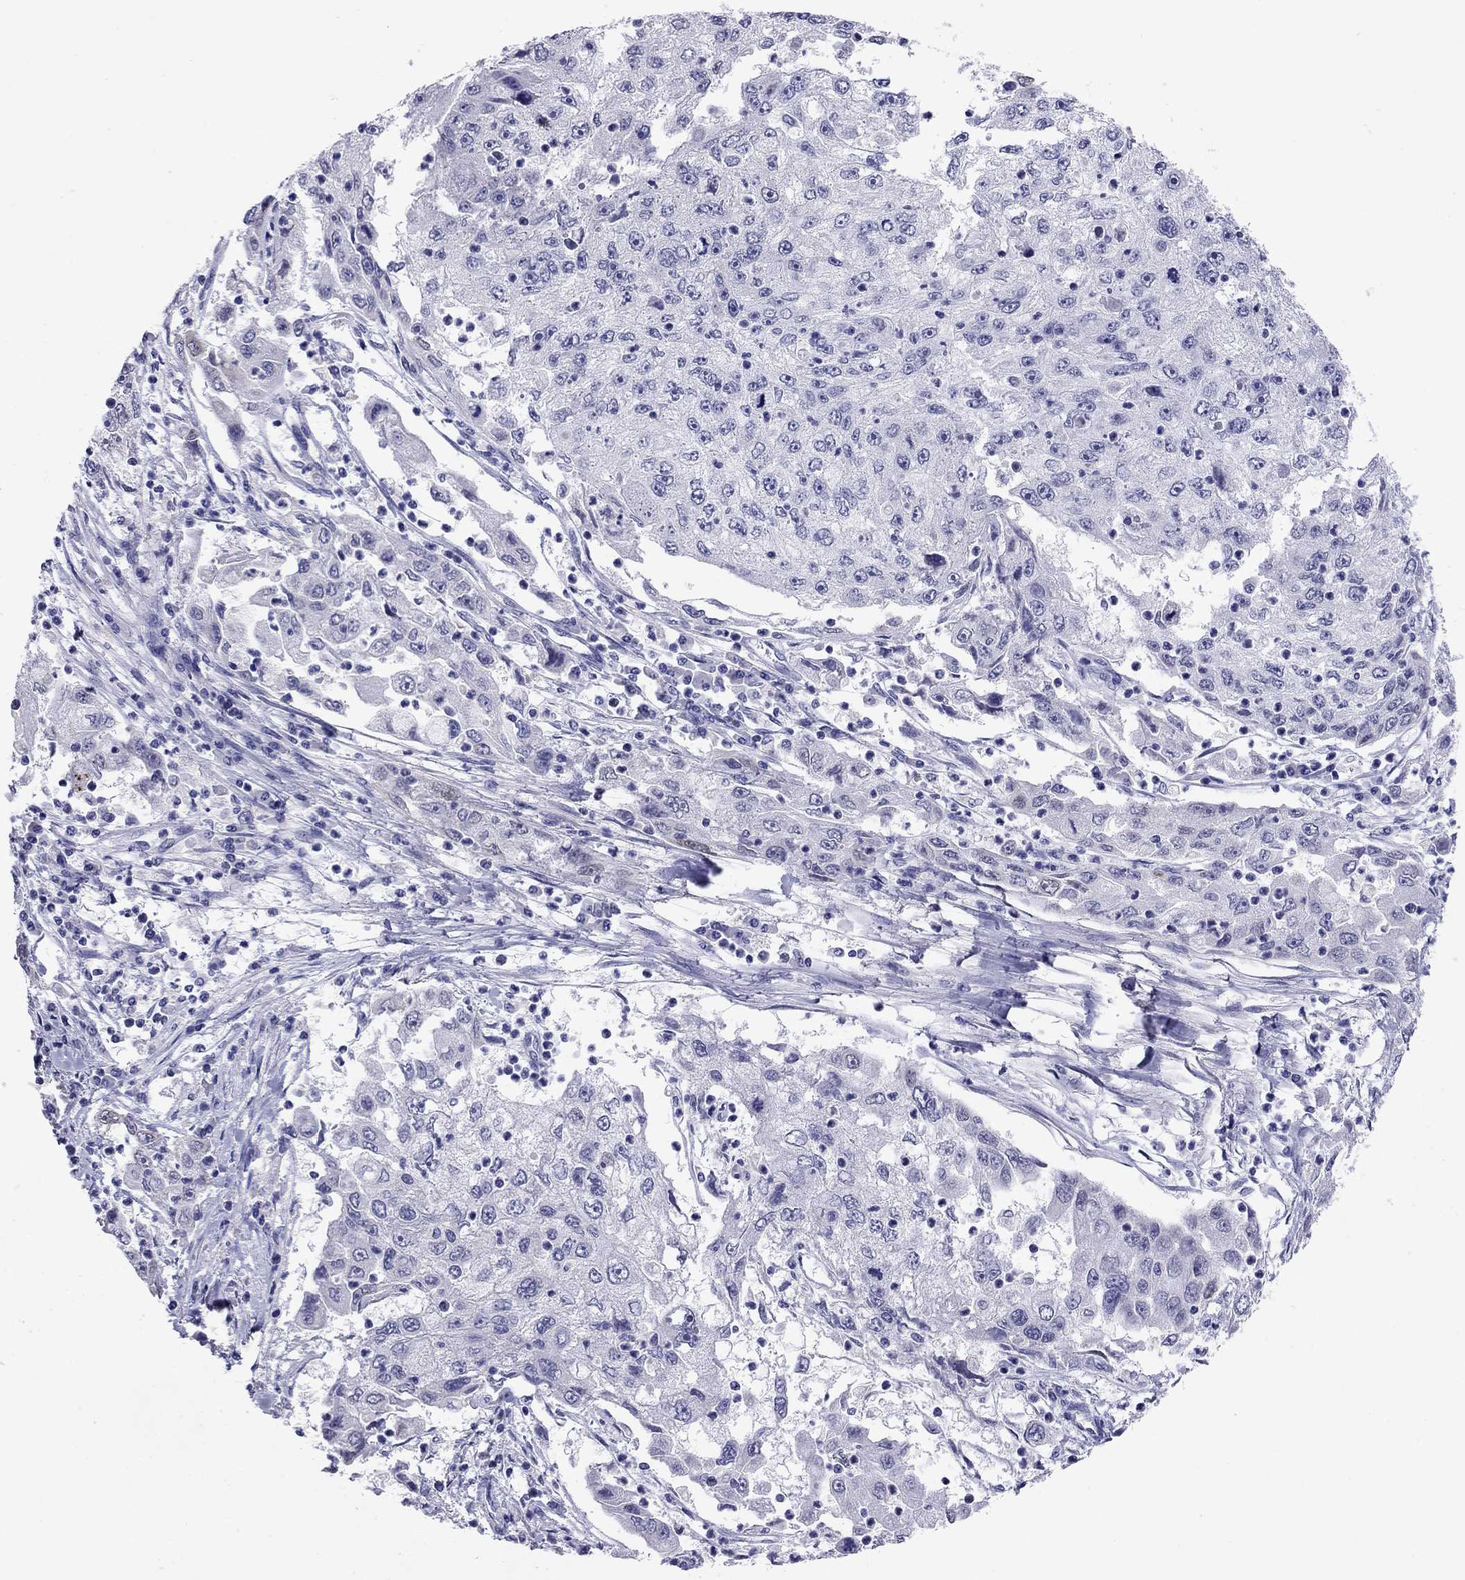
{"staining": {"intensity": "negative", "quantity": "none", "location": "none"}, "tissue": "cervical cancer", "cell_type": "Tumor cells", "image_type": "cancer", "snomed": [{"axis": "morphology", "description": "Squamous cell carcinoma, NOS"}, {"axis": "topography", "description": "Cervix"}], "caption": "Protein analysis of cervical cancer (squamous cell carcinoma) demonstrates no significant positivity in tumor cells.", "gene": "ARMC12", "patient": {"sex": "female", "age": 36}}